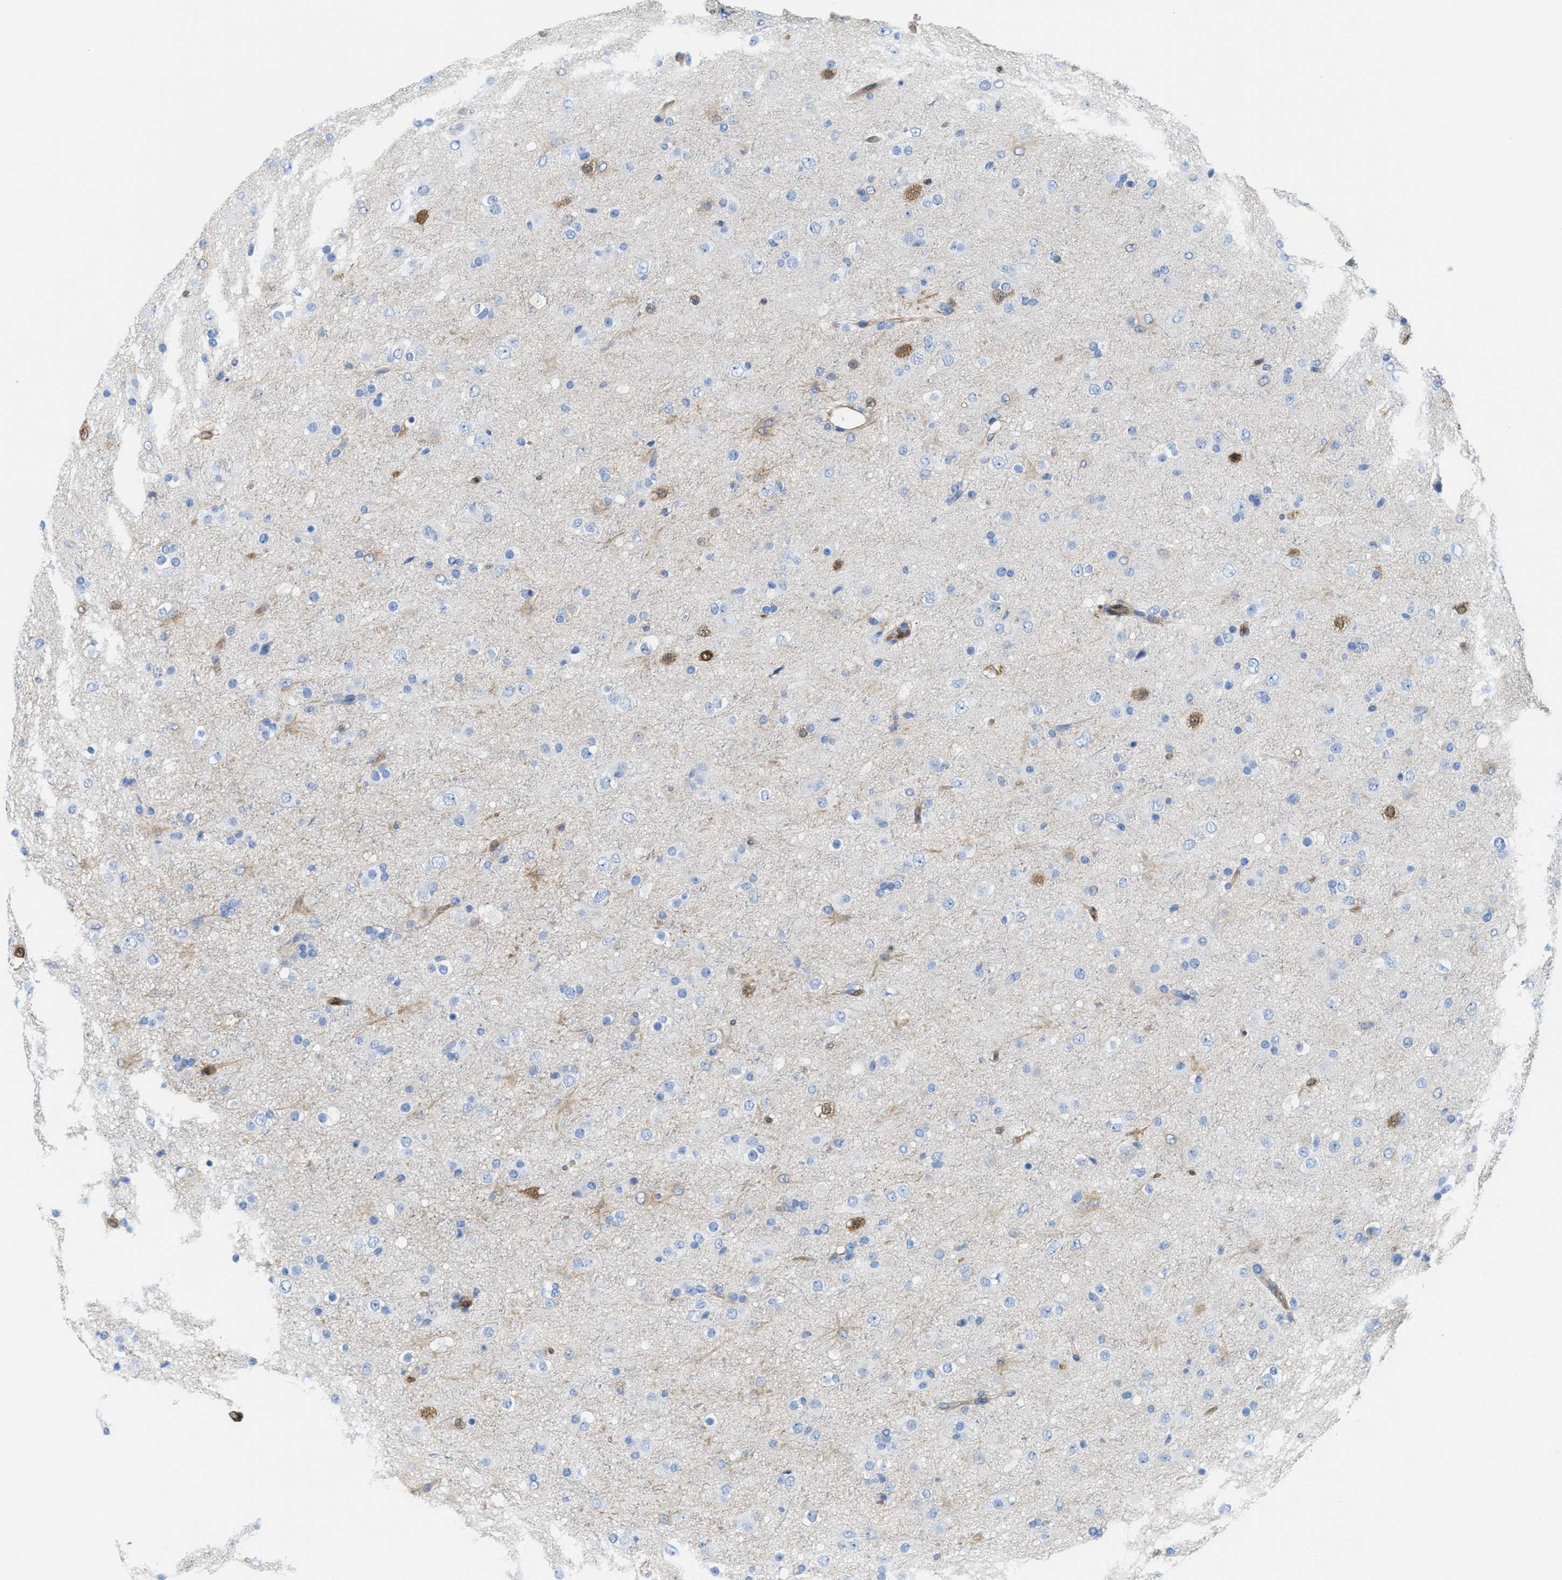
{"staining": {"intensity": "negative", "quantity": "none", "location": "none"}, "tissue": "glioma", "cell_type": "Tumor cells", "image_type": "cancer", "snomed": [{"axis": "morphology", "description": "Glioma, malignant, Low grade"}, {"axis": "topography", "description": "Brain"}], "caption": "IHC micrograph of neoplastic tissue: human glioma stained with DAB (3,3'-diaminobenzidine) reveals no significant protein staining in tumor cells.", "gene": "ASS1", "patient": {"sex": "male", "age": 65}}